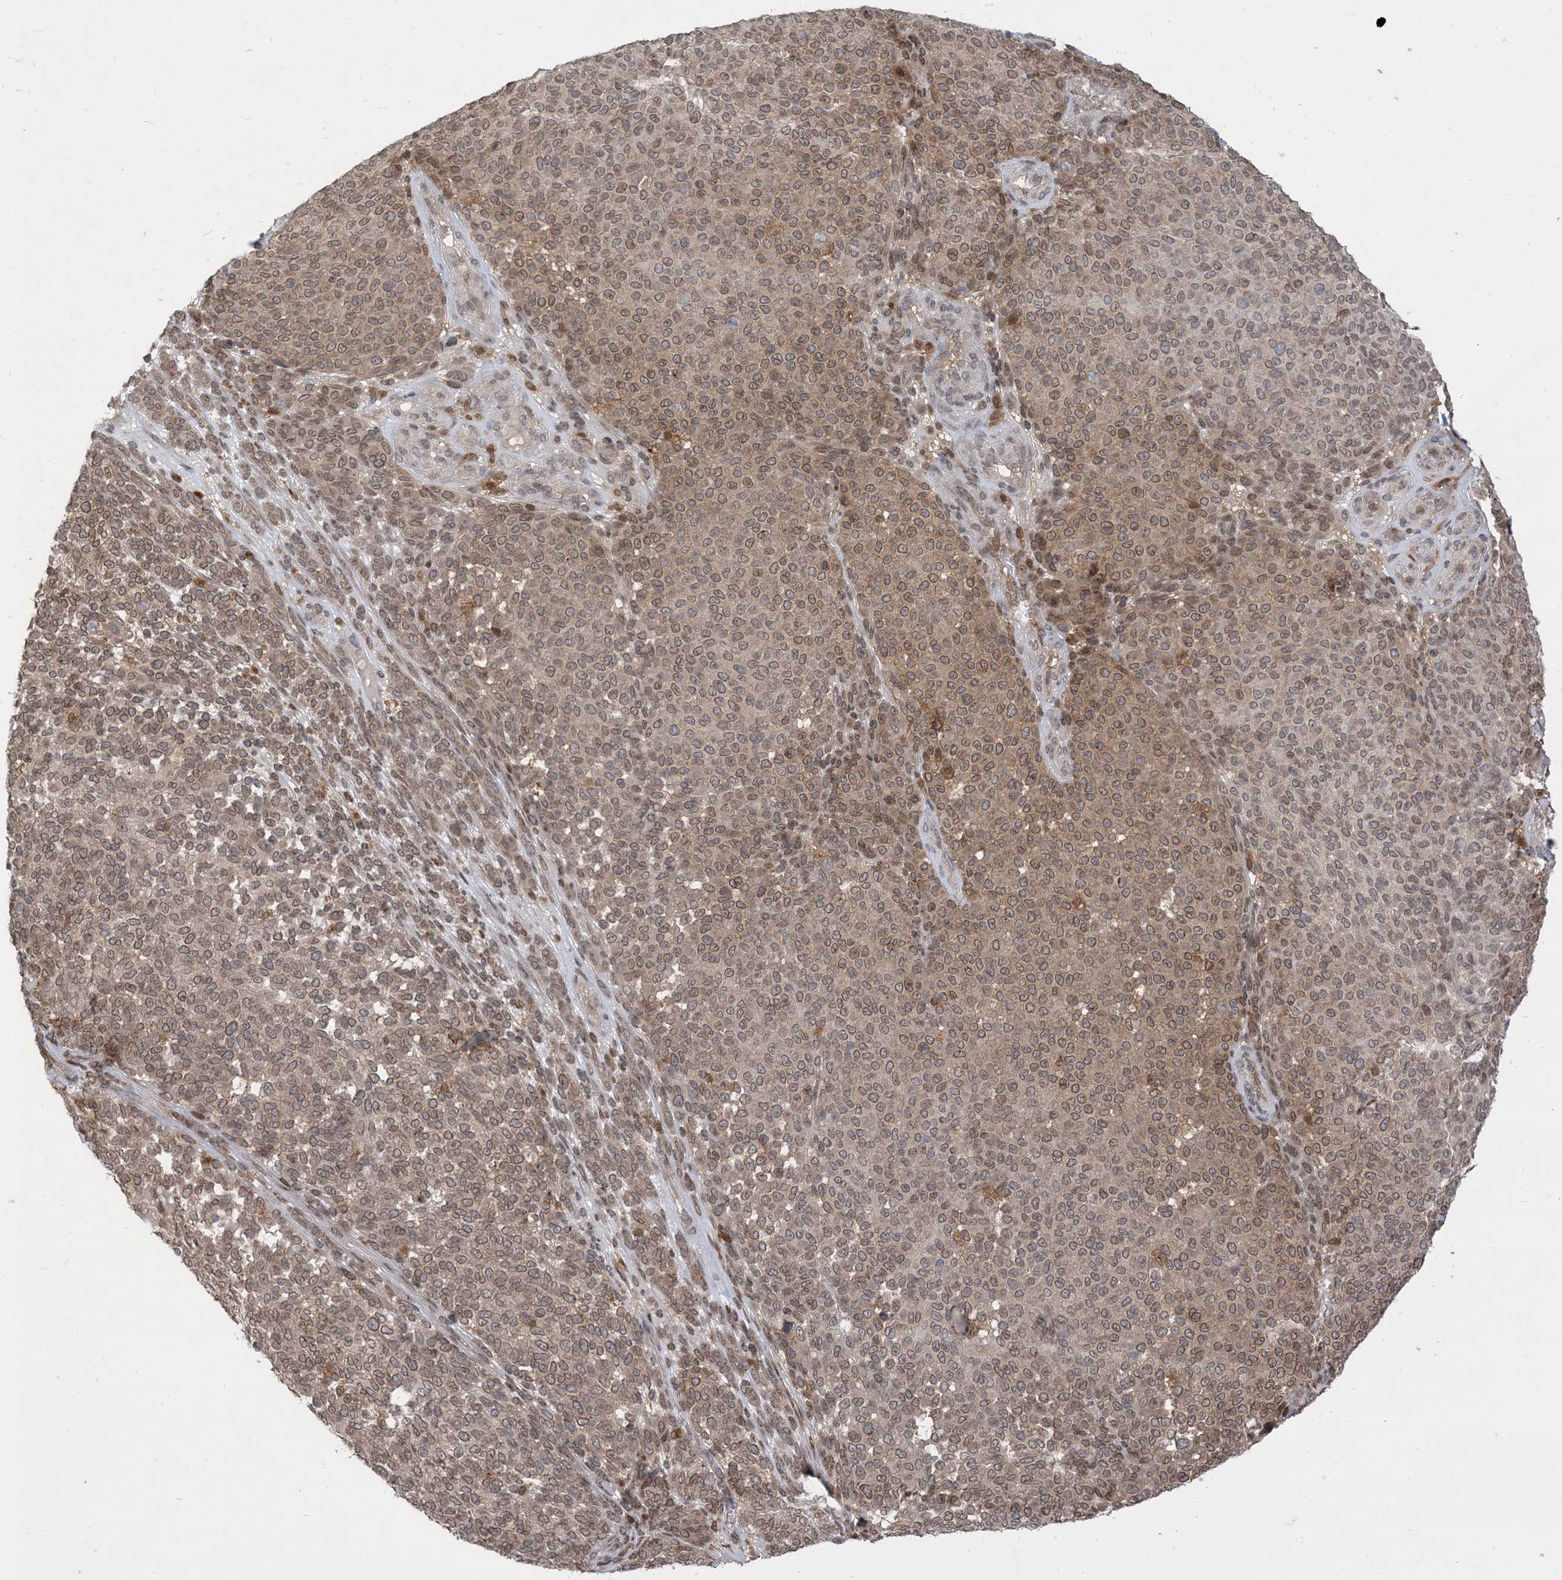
{"staining": {"intensity": "moderate", "quantity": ">75%", "location": "cytoplasmic/membranous,nuclear"}, "tissue": "melanoma", "cell_type": "Tumor cells", "image_type": "cancer", "snomed": [{"axis": "morphology", "description": "Malignant melanoma, NOS"}, {"axis": "topography", "description": "Skin"}], "caption": "DAB immunohistochemical staining of human melanoma exhibits moderate cytoplasmic/membranous and nuclear protein staining in approximately >75% of tumor cells.", "gene": "NAGK", "patient": {"sex": "male", "age": 49}}